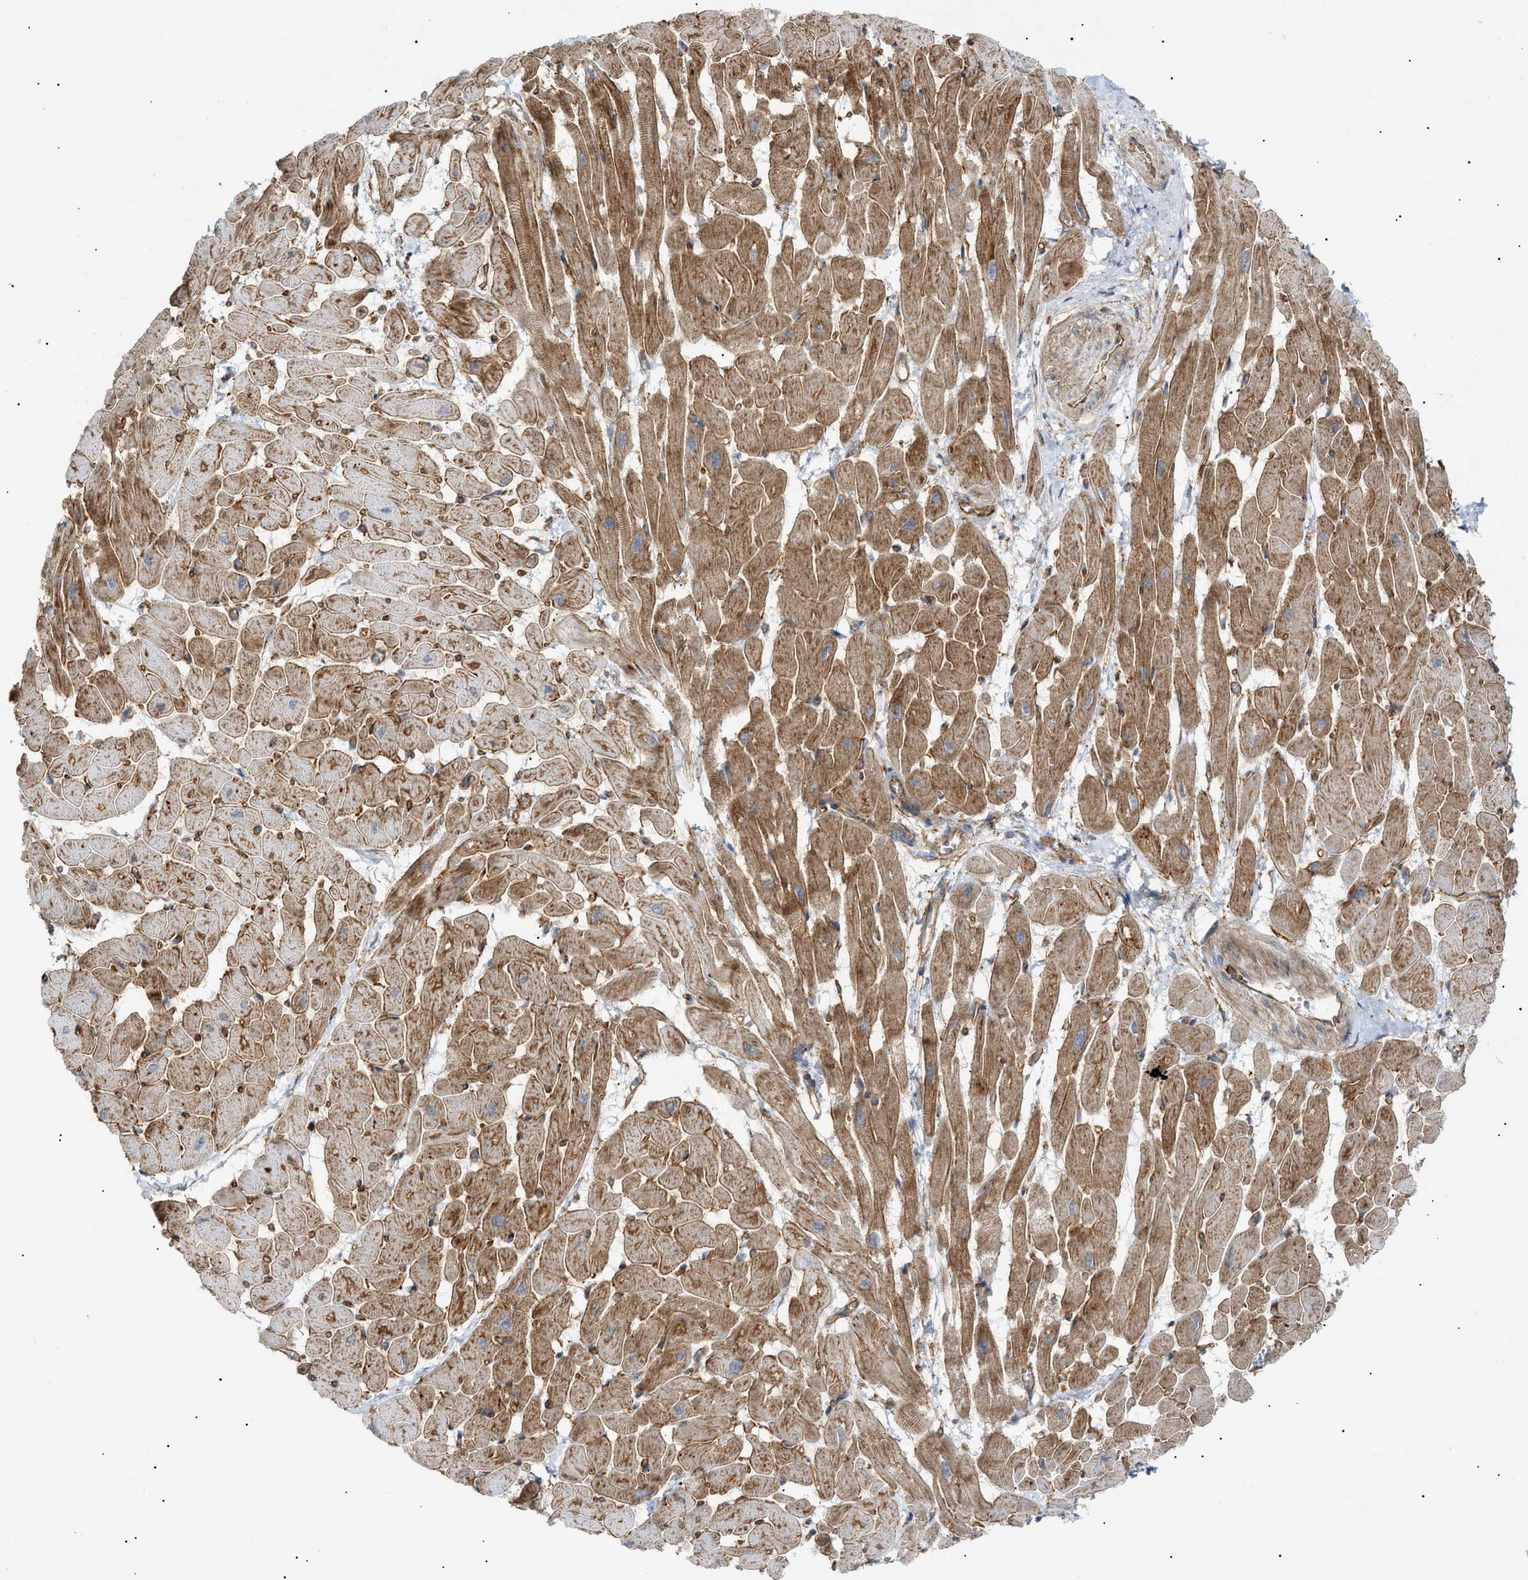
{"staining": {"intensity": "moderate", "quantity": ">75%", "location": "cytoplasmic/membranous"}, "tissue": "heart muscle", "cell_type": "Cardiomyocytes", "image_type": "normal", "snomed": [{"axis": "morphology", "description": "Normal tissue, NOS"}, {"axis": "topography", "description": "Heart"}], "caption": "IHC (DAB (3,3'-diaminobenzidine)) staining of unremarkable human heart muscle exhibits moderate cytoplasmic/membranous protein staining in approximately >75% of cardiomyocytes.", "gene": "ZFHX2", "patient": {"sex": "male", "age": 45}}